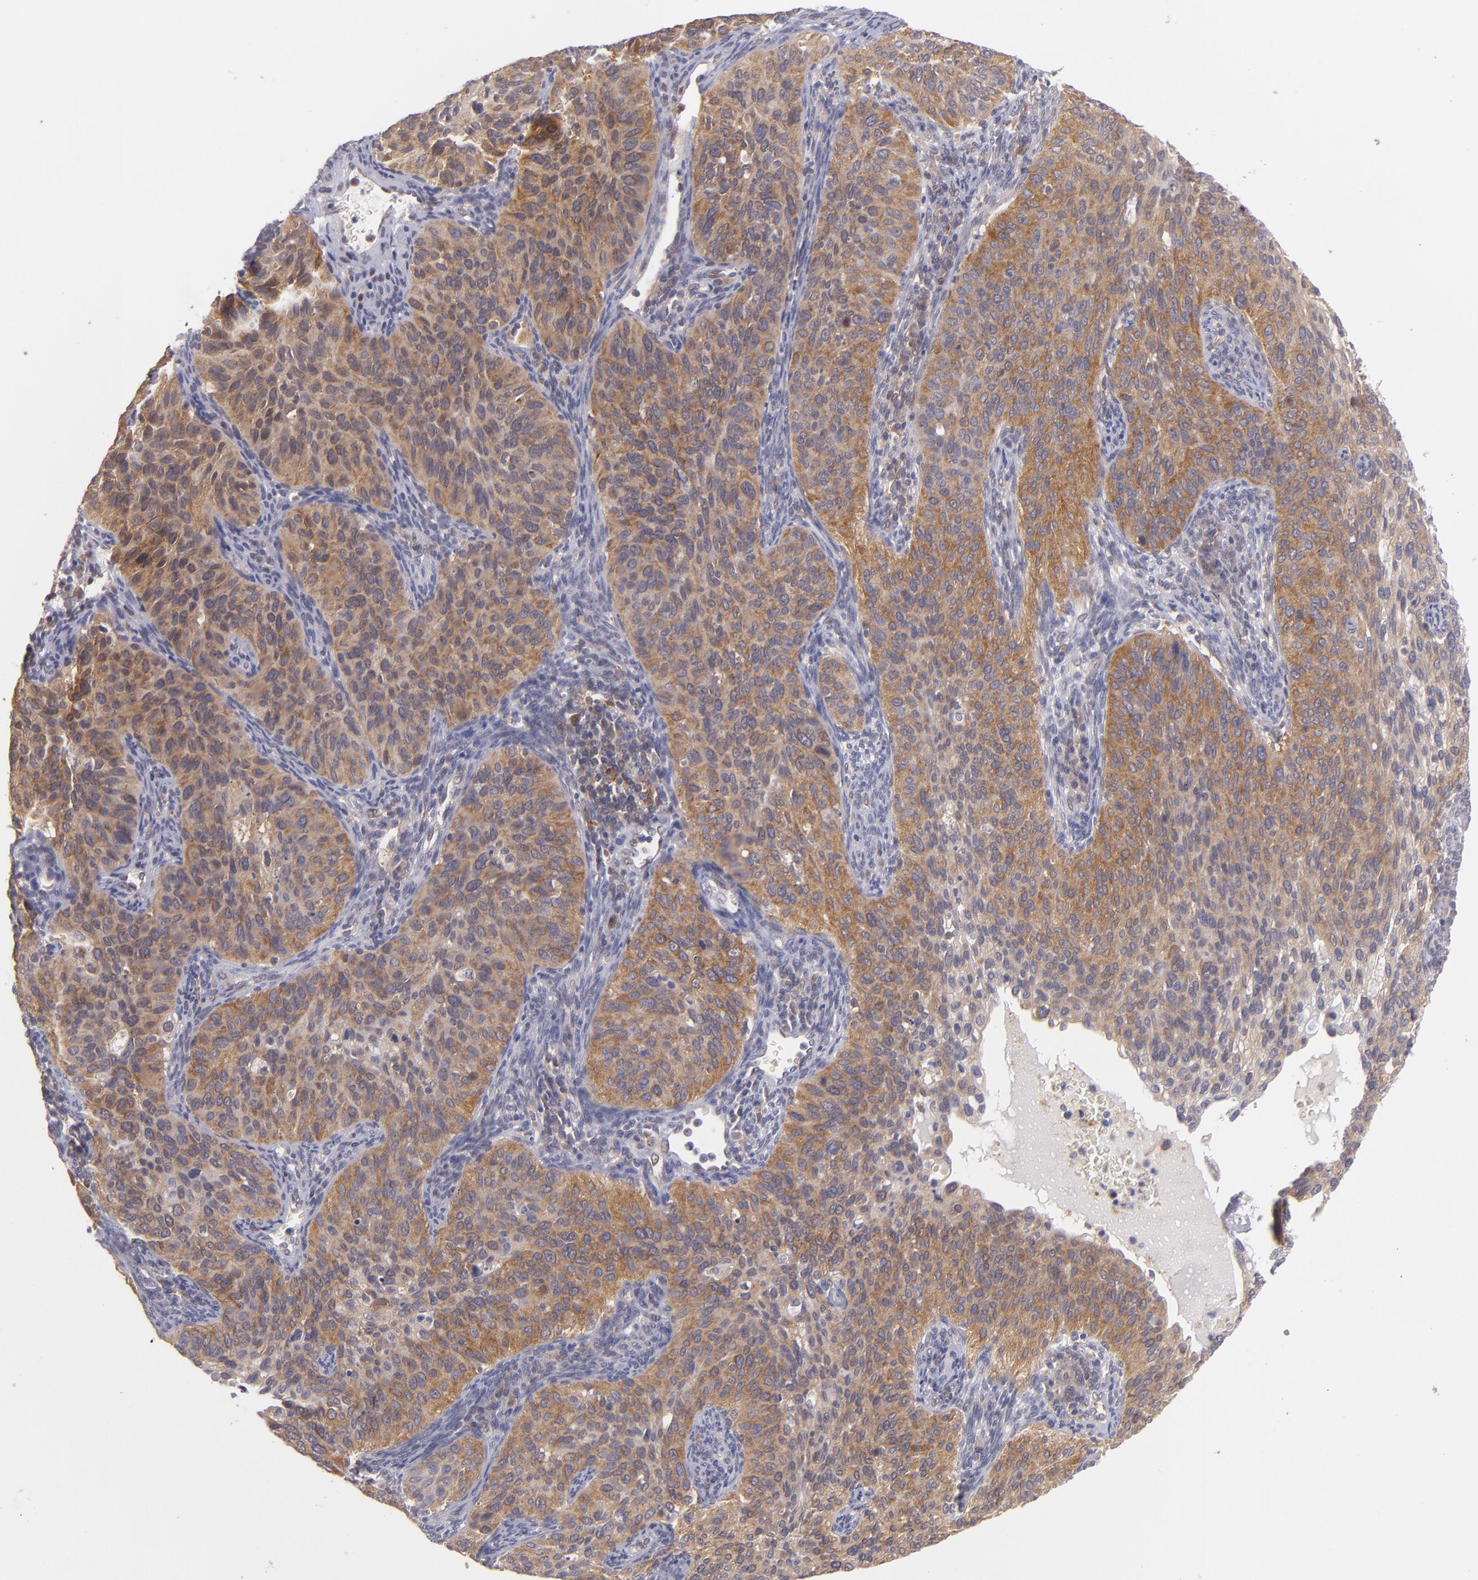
{"staining": {"intensity": "strong", "quantity": ">75%", "location": "cytoplasmic/membranous"}, "tissue": "cervical cancer", "cell_type": "Tumor cells", "image_type": "cancer", "snomed": [{"axis": "morphology", "description": "Adenocarcinoma, NOS"}, {"axis": "topography", "description": "Cervix"}], "caption": "About >75% of tumor cells in cervical adenocarcinoma exhibit strong cytoplasmic/membranous protein staining as visualized by brown immunohistochemical staining.", "gene": "PTPN13", "patient": {"sex": "female", "age": 29}}